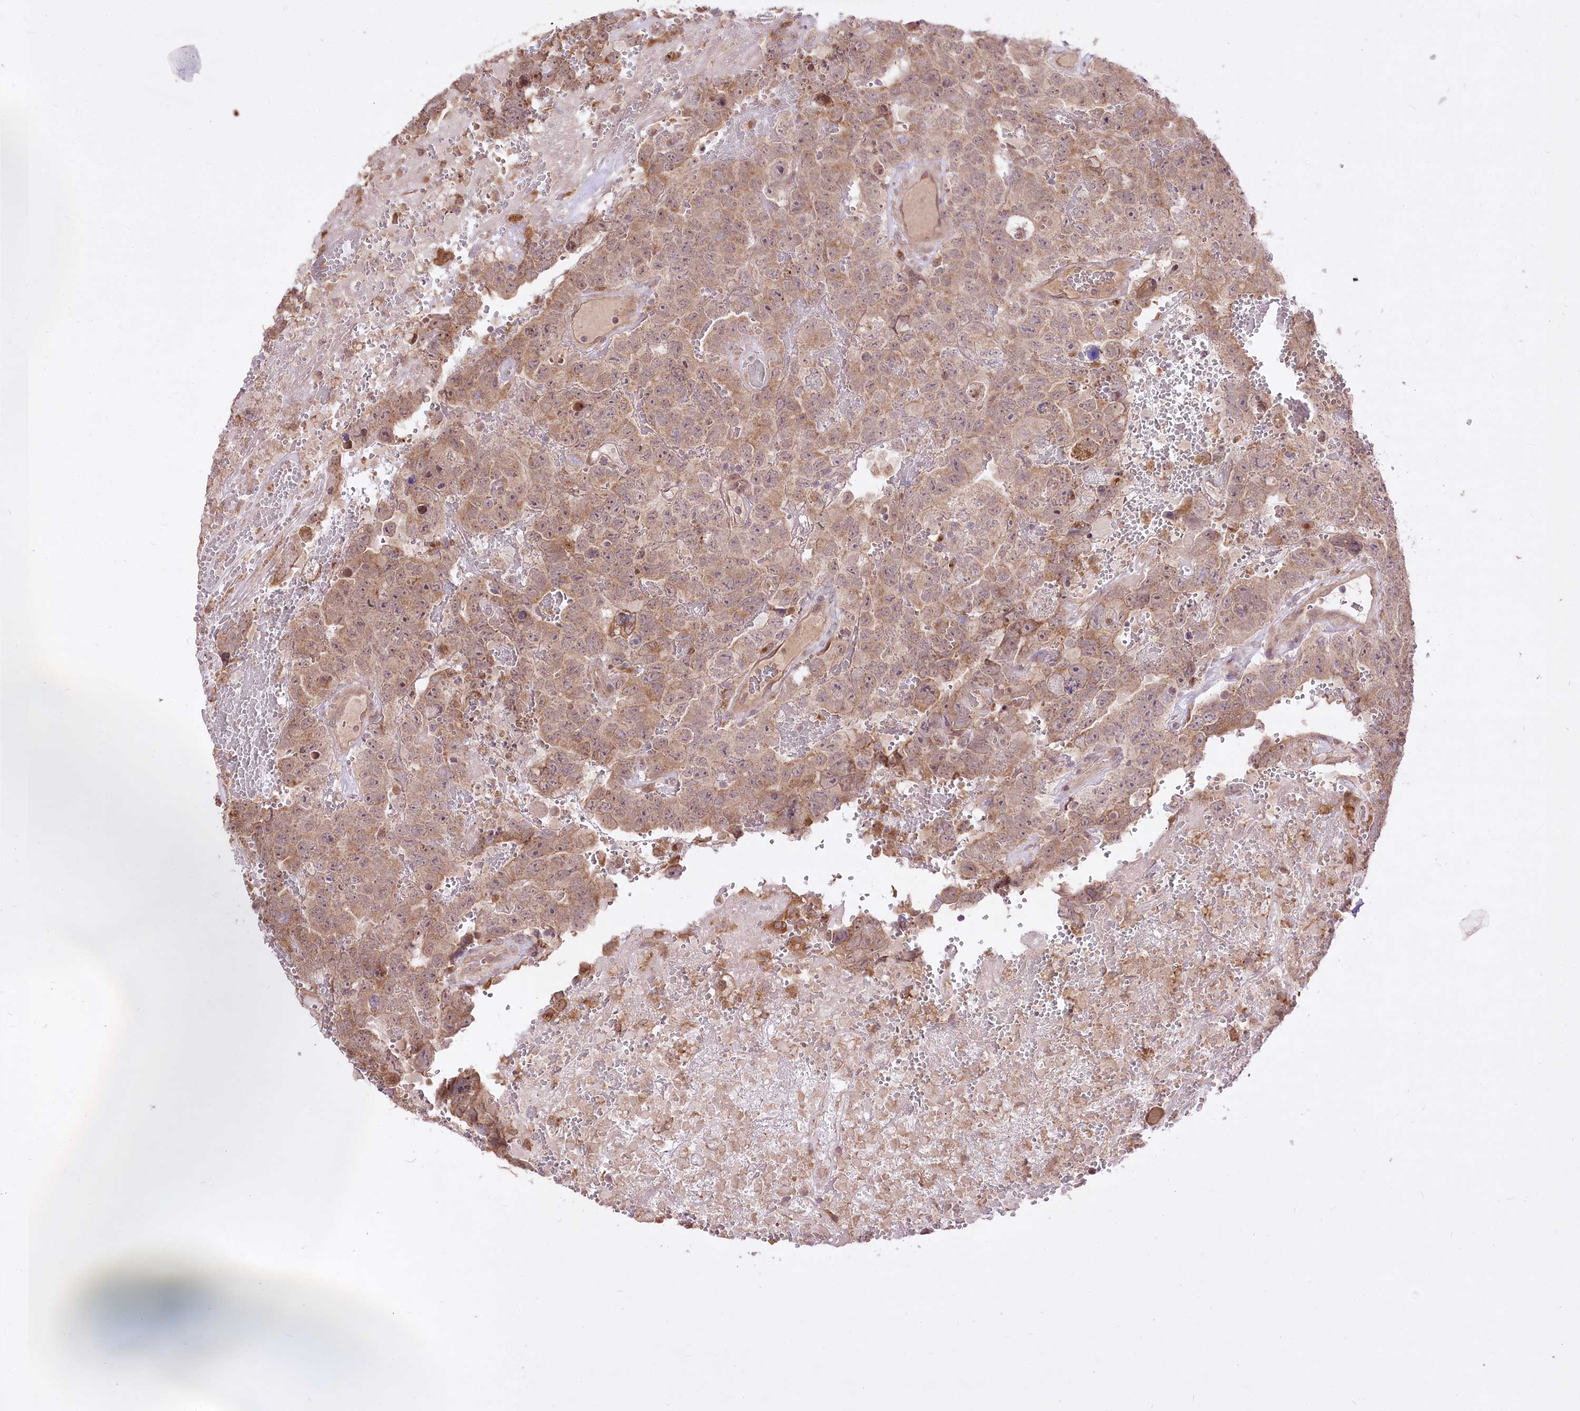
{"staining": {"intensity": "weak", "quantity": ">75%", "location": "cytoplasmic/membranous,nuclear"}, "tissue": "testis cancer", "cell_type": "Tumor cells", "image_type": "cancer", "snomed": [{"axis": "morphology", "description": "Carcinoma, Embryonal, NOS"}, {"axis": "topography", "description": "Testis"}], "caption": "Testis cancer stained for a protein (brown) demonstrates weak cytoplasmic/membranous and nuclear positive expression in approximately >75% of tumor cells.", "gene": "HELT", "patient": {"sex": "male", "age": 45}}